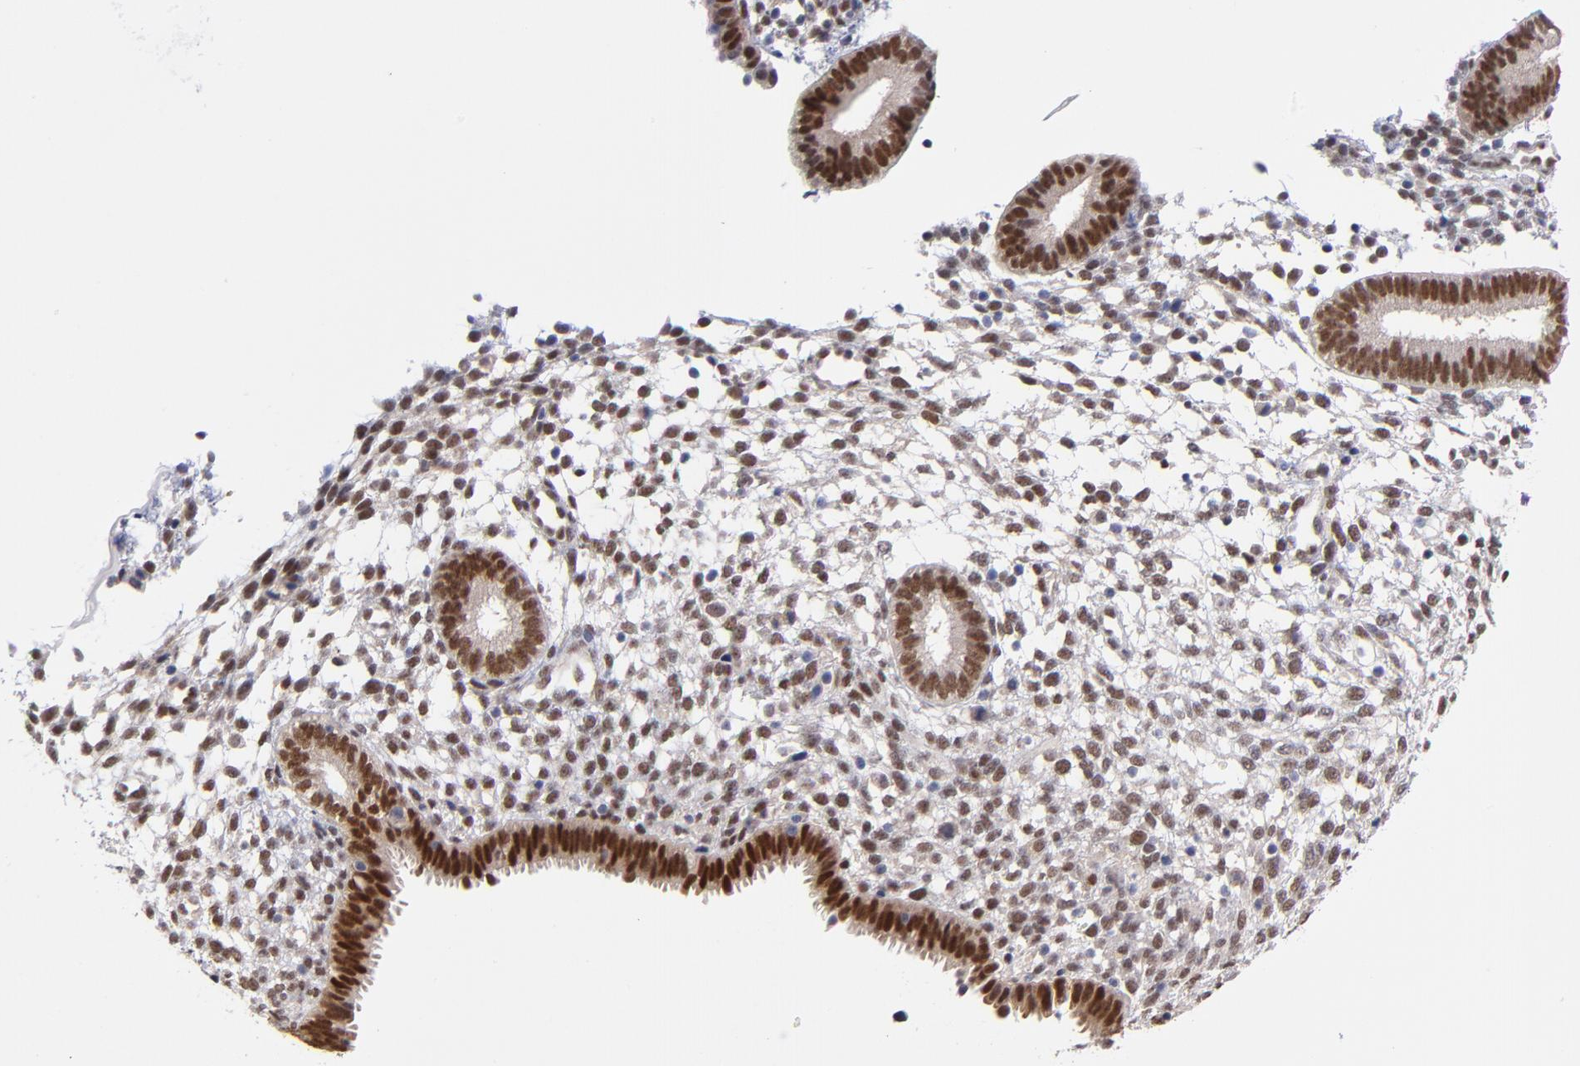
{"staining": {"intensity": "negative", "quantity": "none", "location": "none"}, "tissue": "endometrium", "cell_type": "Cells in endometrial stroma", "image_type": "normal", "snomed": [{"axis": "morphology", "description": "Normal tissue, NOS"}, {"axis": "topography", "description": "Endometrium"}], "caption": "IHC image of unremarkable endometrium: human endometrium stained with DAB shows no significant protein staining in cells in endometrial stroma. (Immunohistochemistry, brightfield microscopy, high magnification).", "gene": "UBE2E2", "patient": {"sex": "female", "age": 35}}